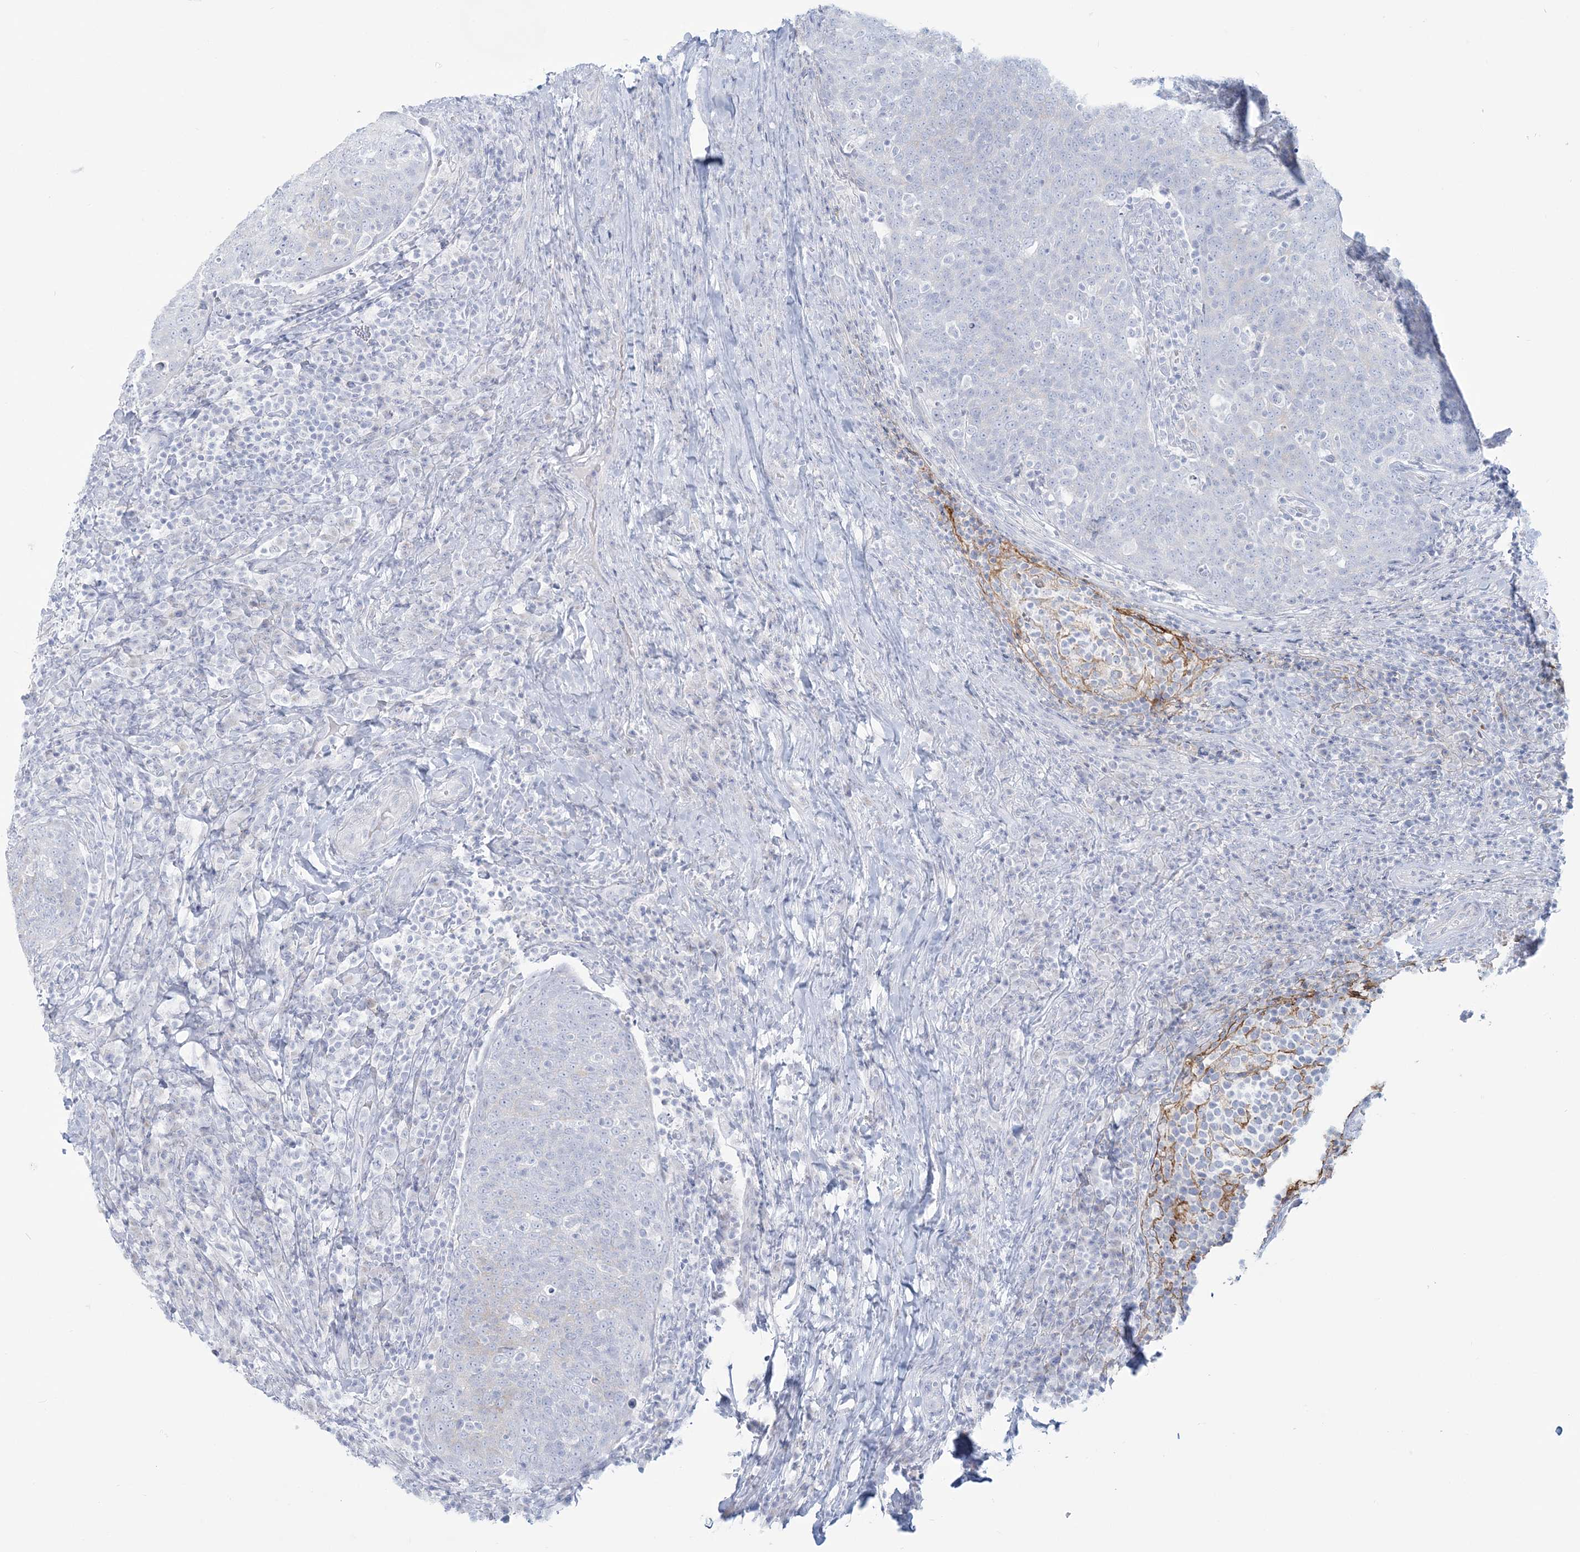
{"staining": {"intensity": "negative", "quantity": "none", "location": "none"}, "tissue": "head and neck cancer", "cell_type": "Tumor cells", "image_type": "cancer", "snomed": [{"axis": "morphology", "description": "Squamous cell carcinoma, NOS"}, {"axis": "morphology", "description": "Squamous cell carcinoma, metastatic, NOS"}, {"axis": "topography", "description": "Lymph node"}, {"axis": "topography", "description": "Head-Neck"}], "caption": "Immunohistochemical staining of head and neck metastatic squamous cell carcinoma displays no significant staining in tumor cells.", "gene": "ADGB", "patient": {"sex": "male", "age": 62}}